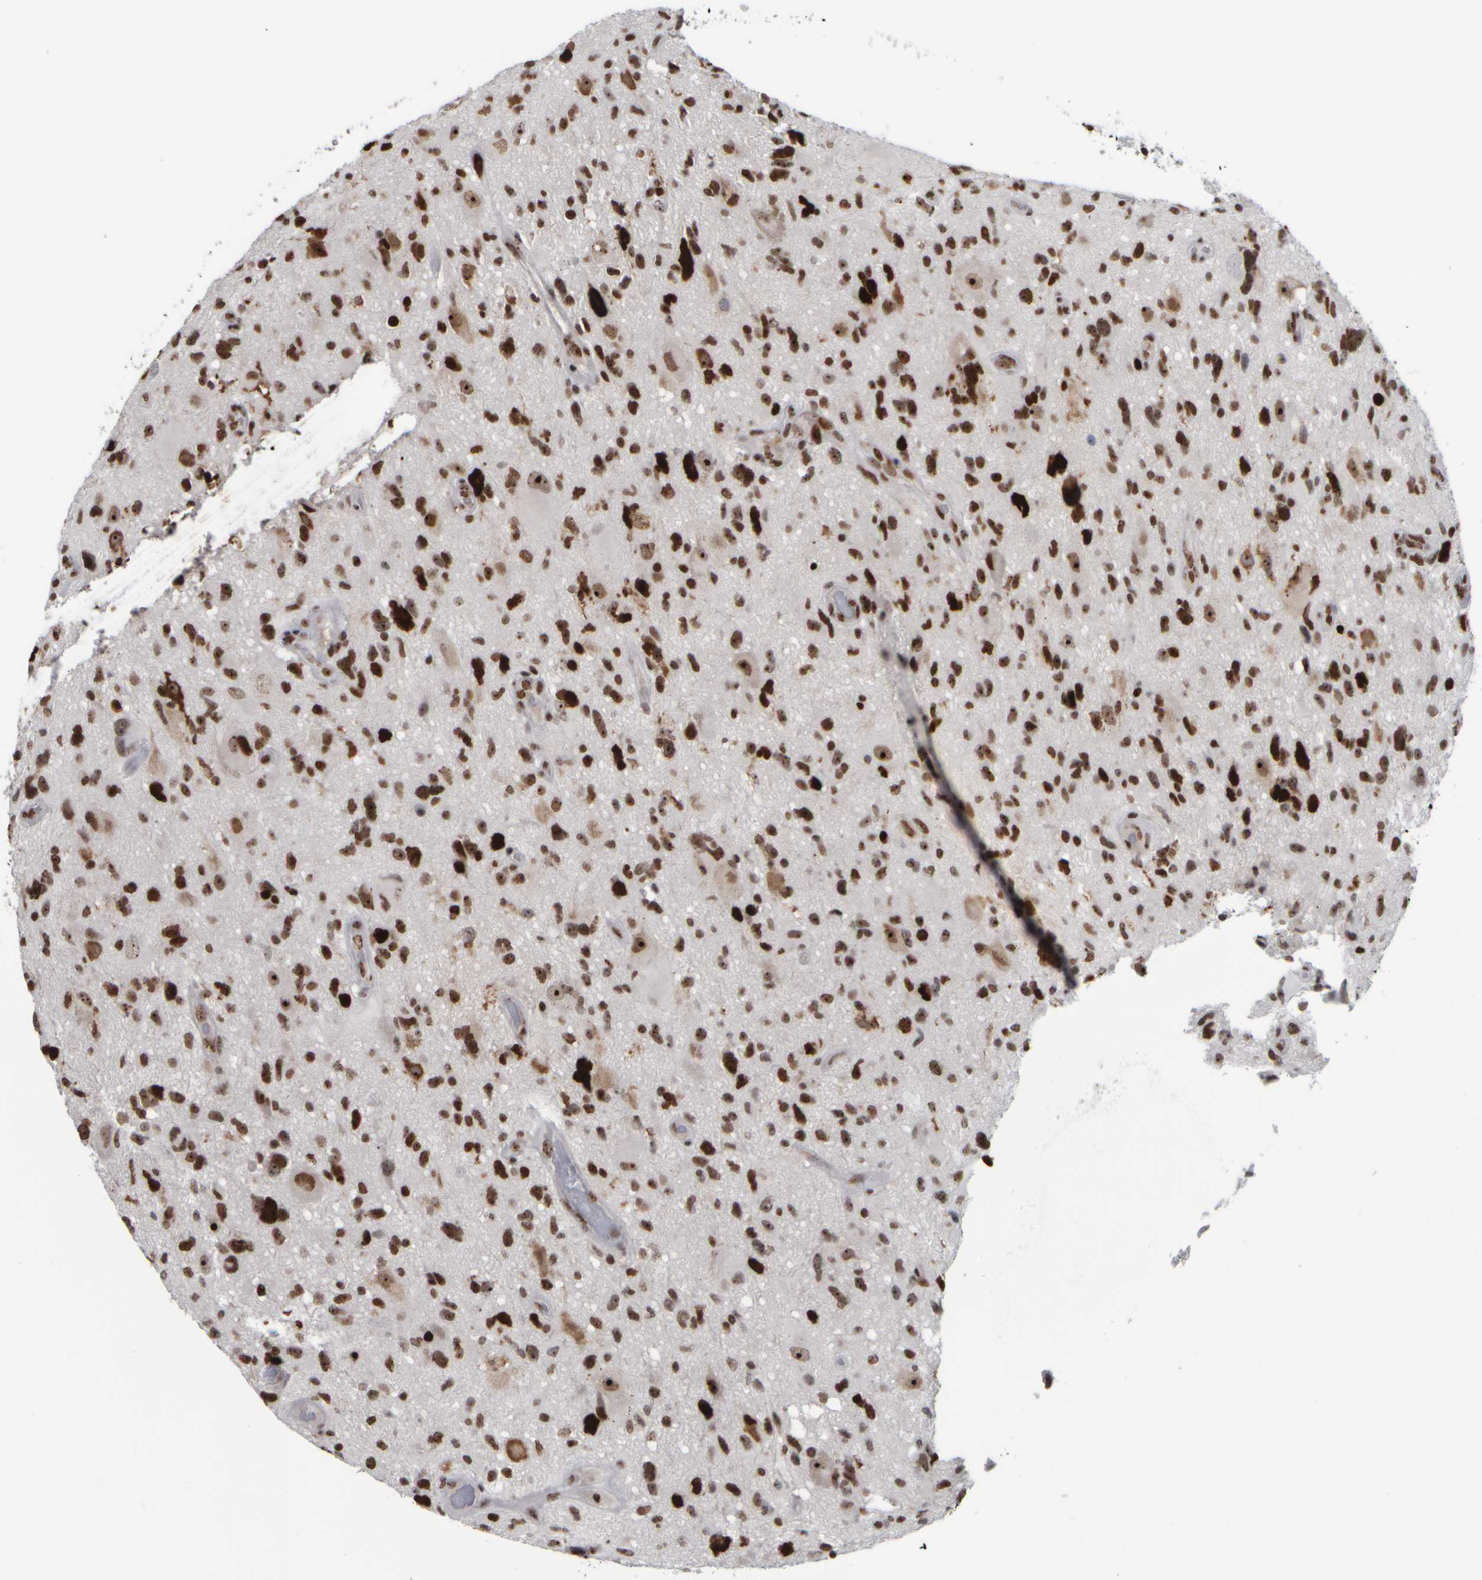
{"staining": {"intensity": "strong", "quantity": ">75%", "location": "nuclear"}, "tissue": "glioma", "cell_type": "Tumor cells", "image_type": "cancer", "snomed": [{"axis": "morphology", "description": "Glioma, malignant, High grade"}, {"axis": "topography", "description": "Brain"}], "caption": "Immunohistochemical staining of human malignant glioma (high-grade) shows strong nuclear protein positivity in approximately >75% of tumor cells.", "gene": "TOP2B", "patient": {"sex": "male", "age": 33}}